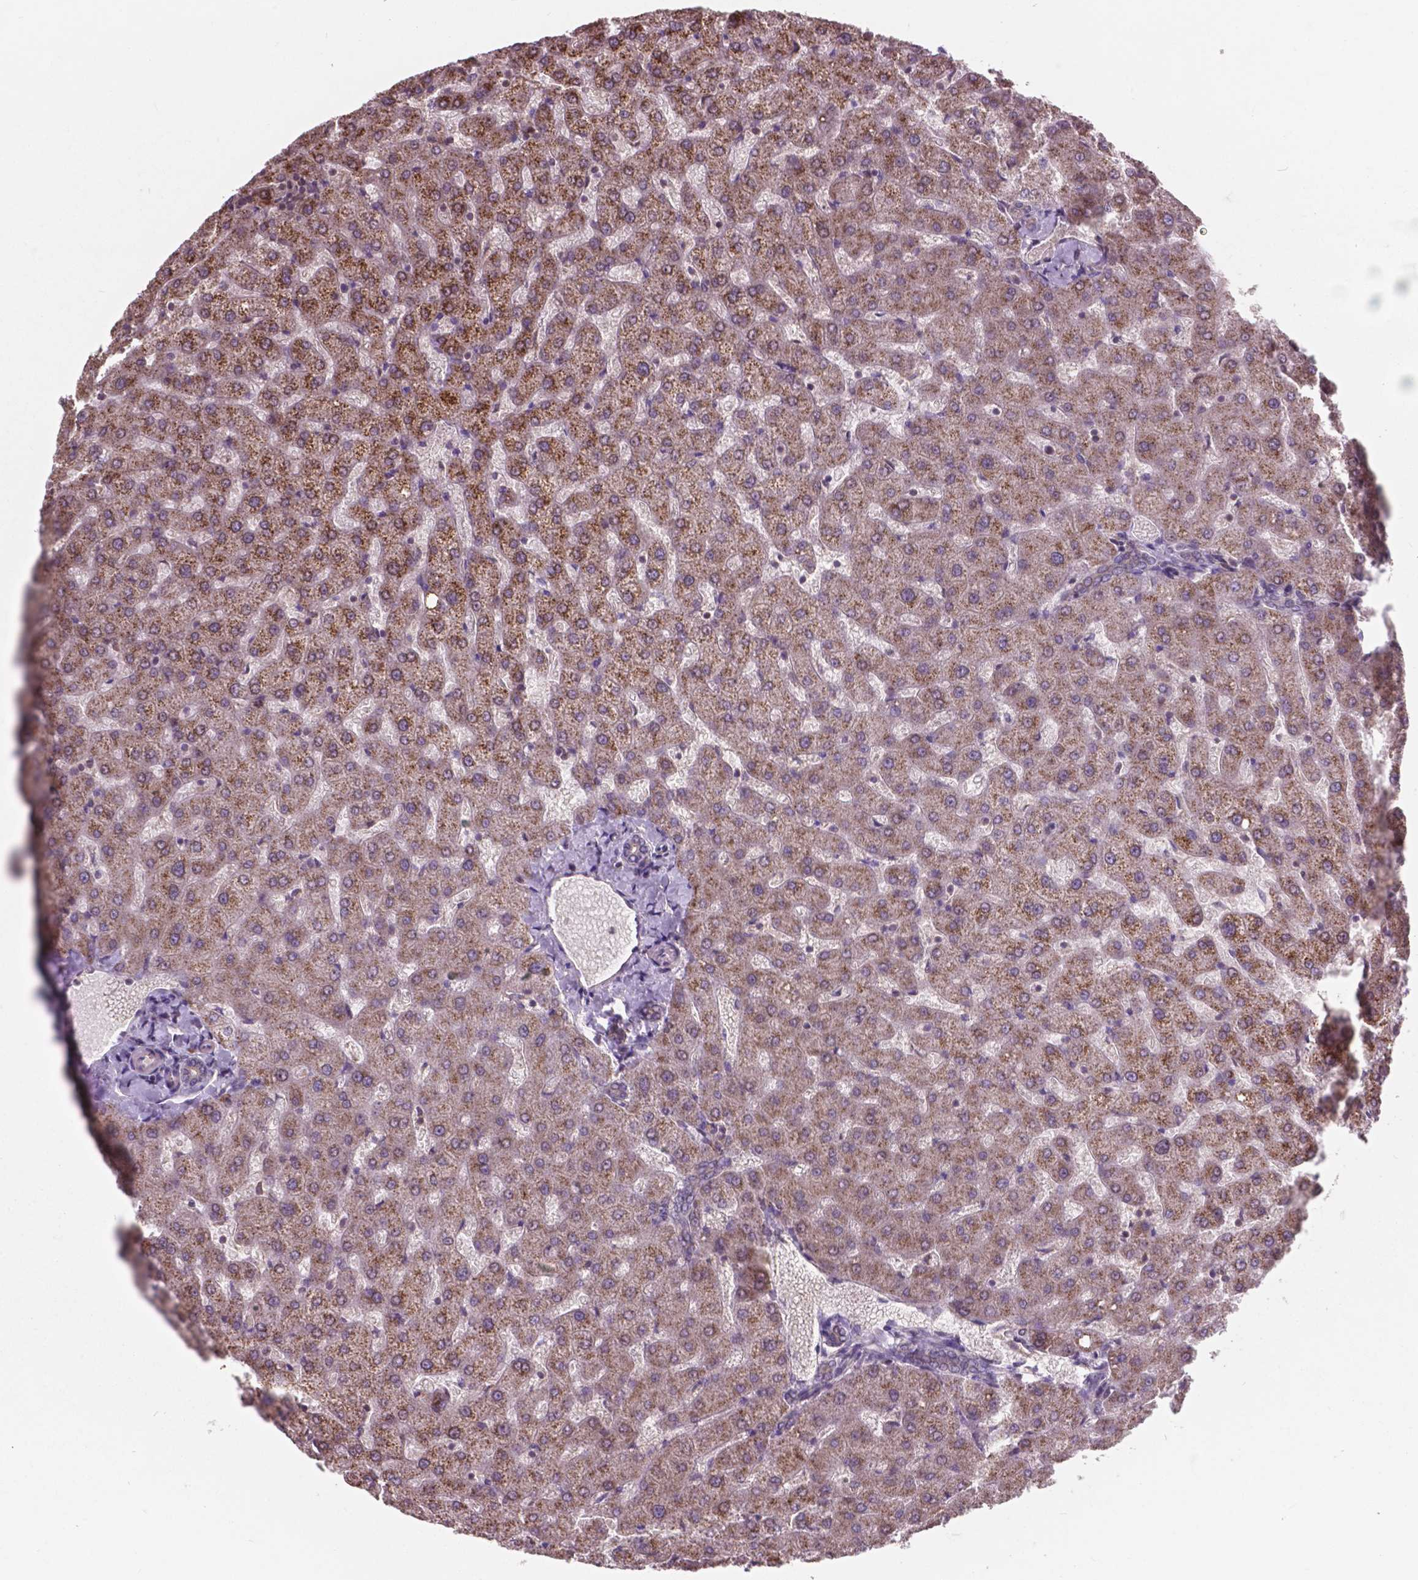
{"staining": {"intensity": "weak", "quantity": "25%-75%", "location": "cytoplasmic/membranous"}, "tissue": "liver", "cell_type": "Cholangiocytes", "image_type": "normal", "snomed": [{"axis": "morphology", "description": "Normal tissue, NOS"}, {"axis": "topography", "description": "Liver"}], "caption": "High-magnification brightfield microscopy of unremarkable liver stained with DAB (3,3'-diaminobenzidine) (brown) and counterstained with hematoxylin (blue). cholangiocytes exhibit weak cytoplasmic/membranous staining is identified in approximately25%-75% of cells.", "gene": "MRPL33", "patient": {"sex": "female", "age": 50}}